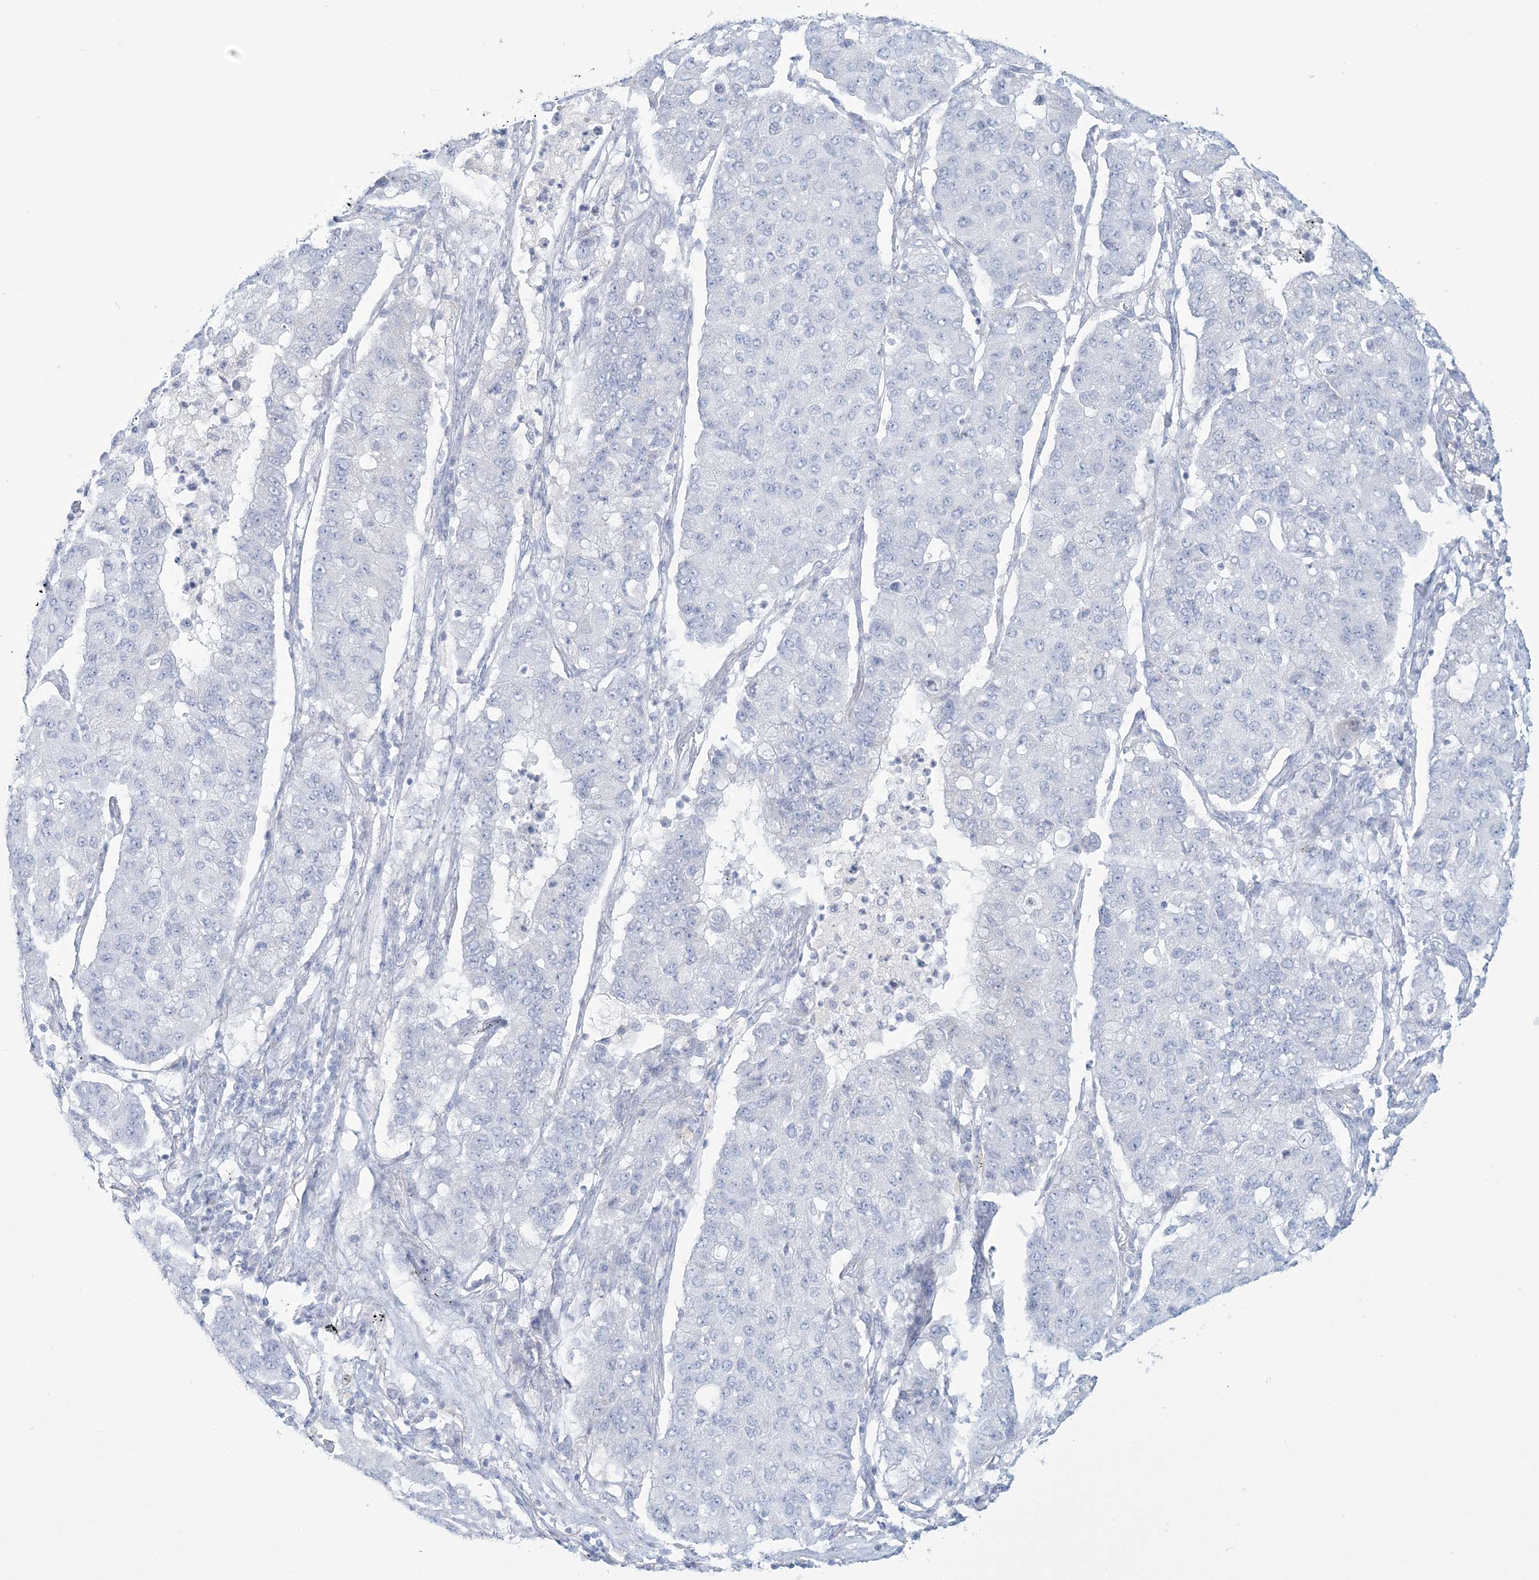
{"staining": {"intensity": "negative", "quantity": "none", "location": "none"}, "tissue": "lung cancer", "cell_type": "Tumor cells", "image_type": "cancer", "snomed": [{"axis": "morphology", "description": "Squamous cell carcinoma, NOS"}, {"axis": "topography", "description": "Lung"}], "caption": "Immunohistochemistry (IHC) of human squamous cell carcinoma (lung) exhibits no staining in tumor cells.", "gene": "ADGB", "patient": {"sex": "male", "age": 74}}